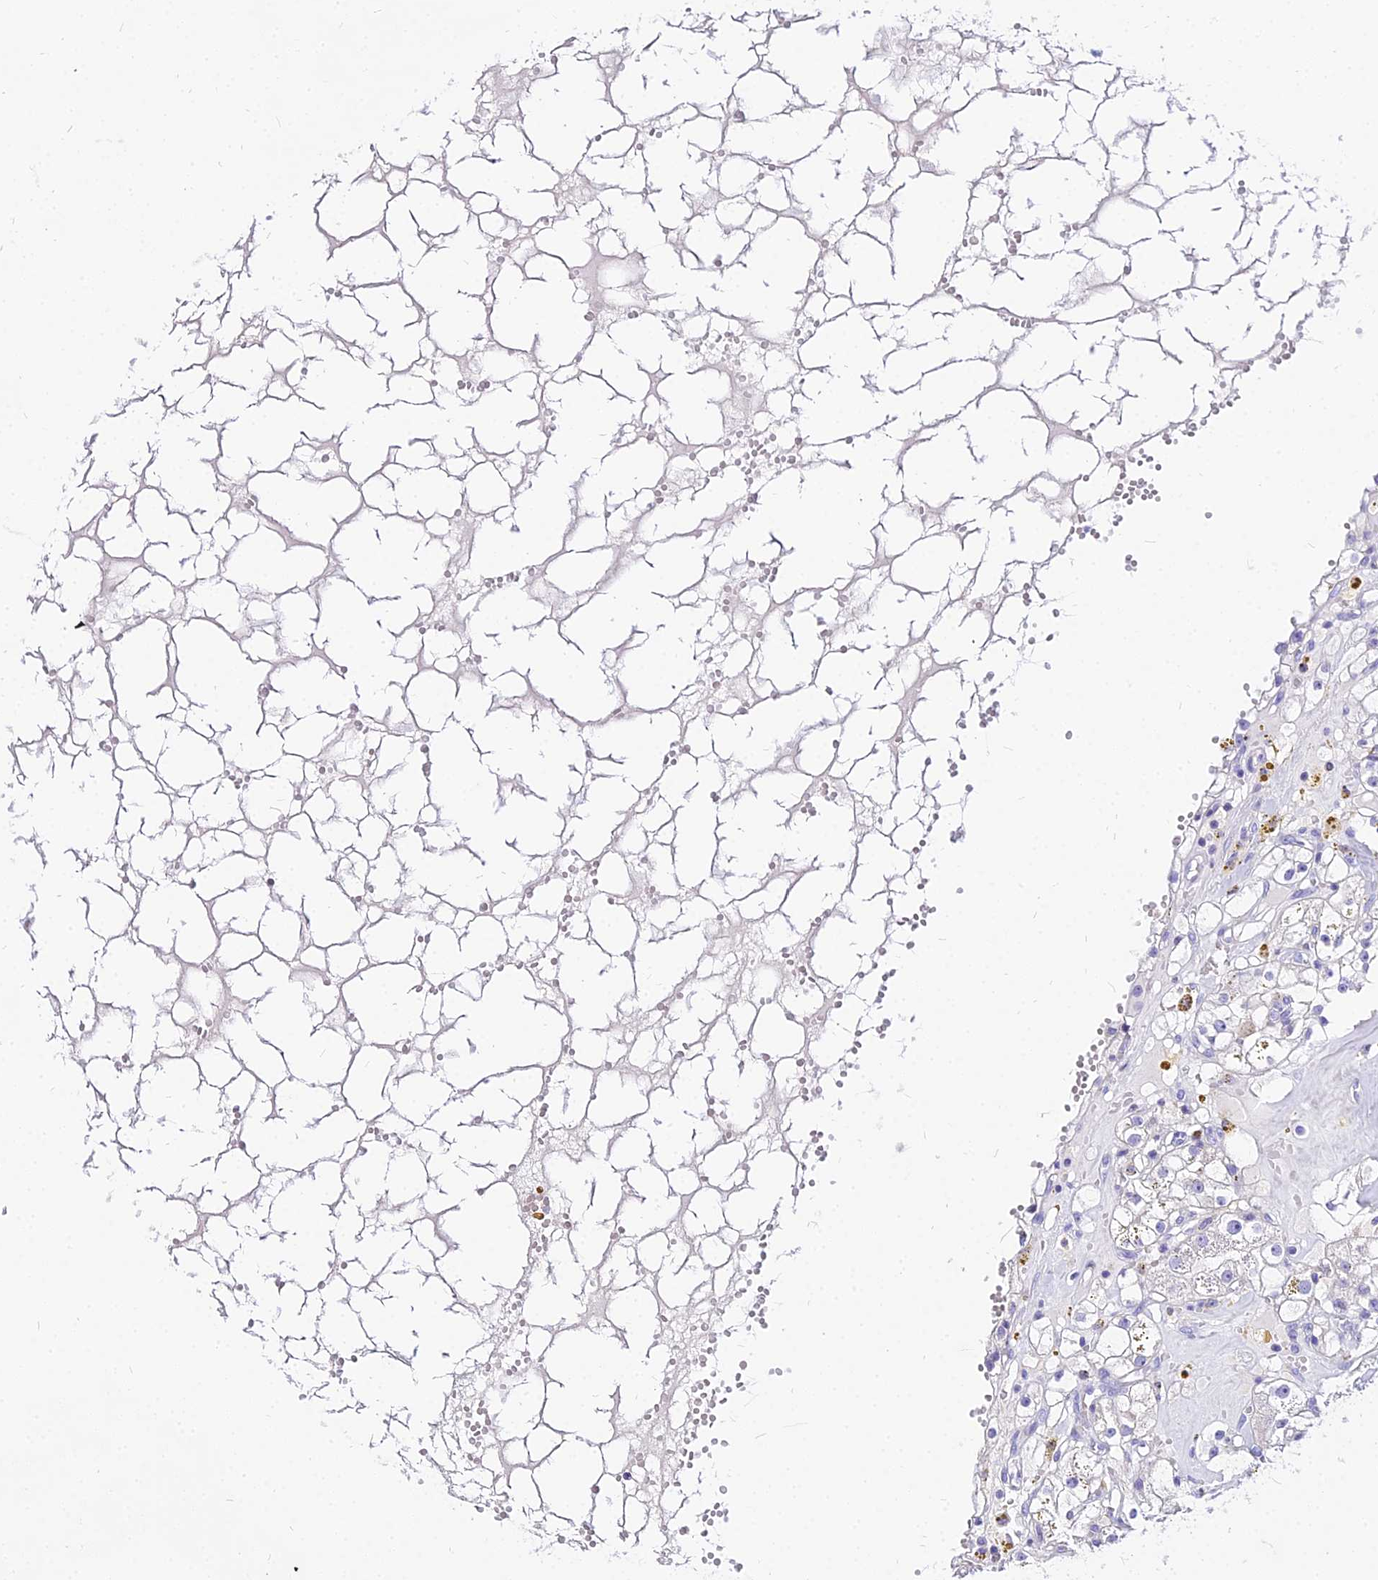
{"staining": {"intensity": "negative", "quantity": "none", "location": "none"}, "tissue": "renal cancer", "cell_type": "Tumor cells", "image_type": "cancer", "snomed": [{"axis": "morphology", "description": "Adenocarcinoma, NOS"}, {"axis": "topography", "description": "Kidney"}], "caption": "Immunohistochemical staining of human renal adenocarcinoma demonstrates no significant staining in tumor cells.", "gene": "CARD18", "patient": {"sex": "male", "age": 56}}